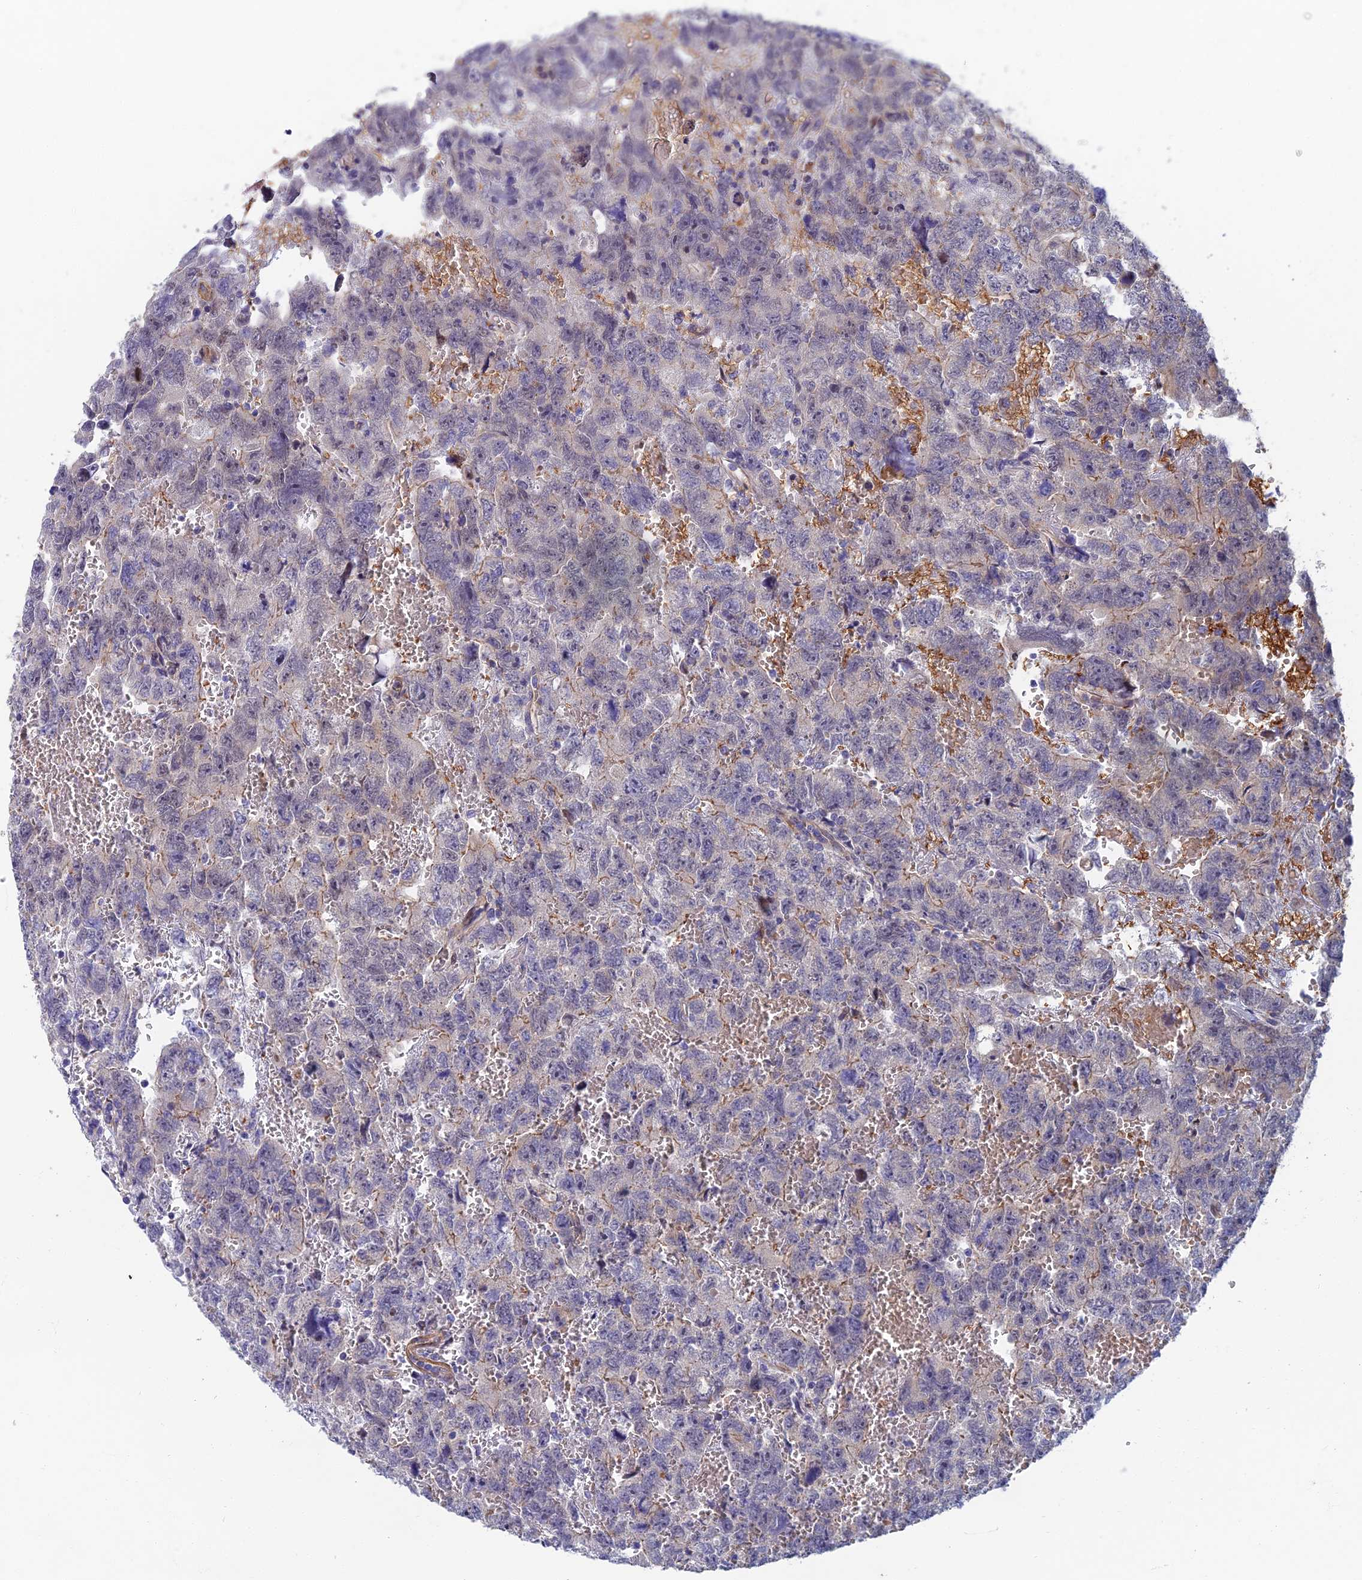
{"staining": {"intensity": "weak", "quantity": "<25%", "location": "cytoplasmic/membranous"}, "tissue": "testis cancer", "cell_type": "Tumor cells", "image_type": "cancer", "snomed": [{"axis": "morphology", "description": "Carcinoma, Embryonal, NOS"}, {"axis": "topography", "description": "Testis"}], "caption": "Immunohistochemistry (IHC) histopathology image of neoplastic tissue: human testis cancer (embryonal carcinoma) stained with DAB shows no significant protein expression in tumor cells. Brightfield microscopy of immunohistochemistry stained with DAB (3,3'-diaminobenzidine) (brown) and hematoxylin (blue), captured at high magnification.", "gene": "RHBDL2", "patient": {"sex": "male", "age": 45}}